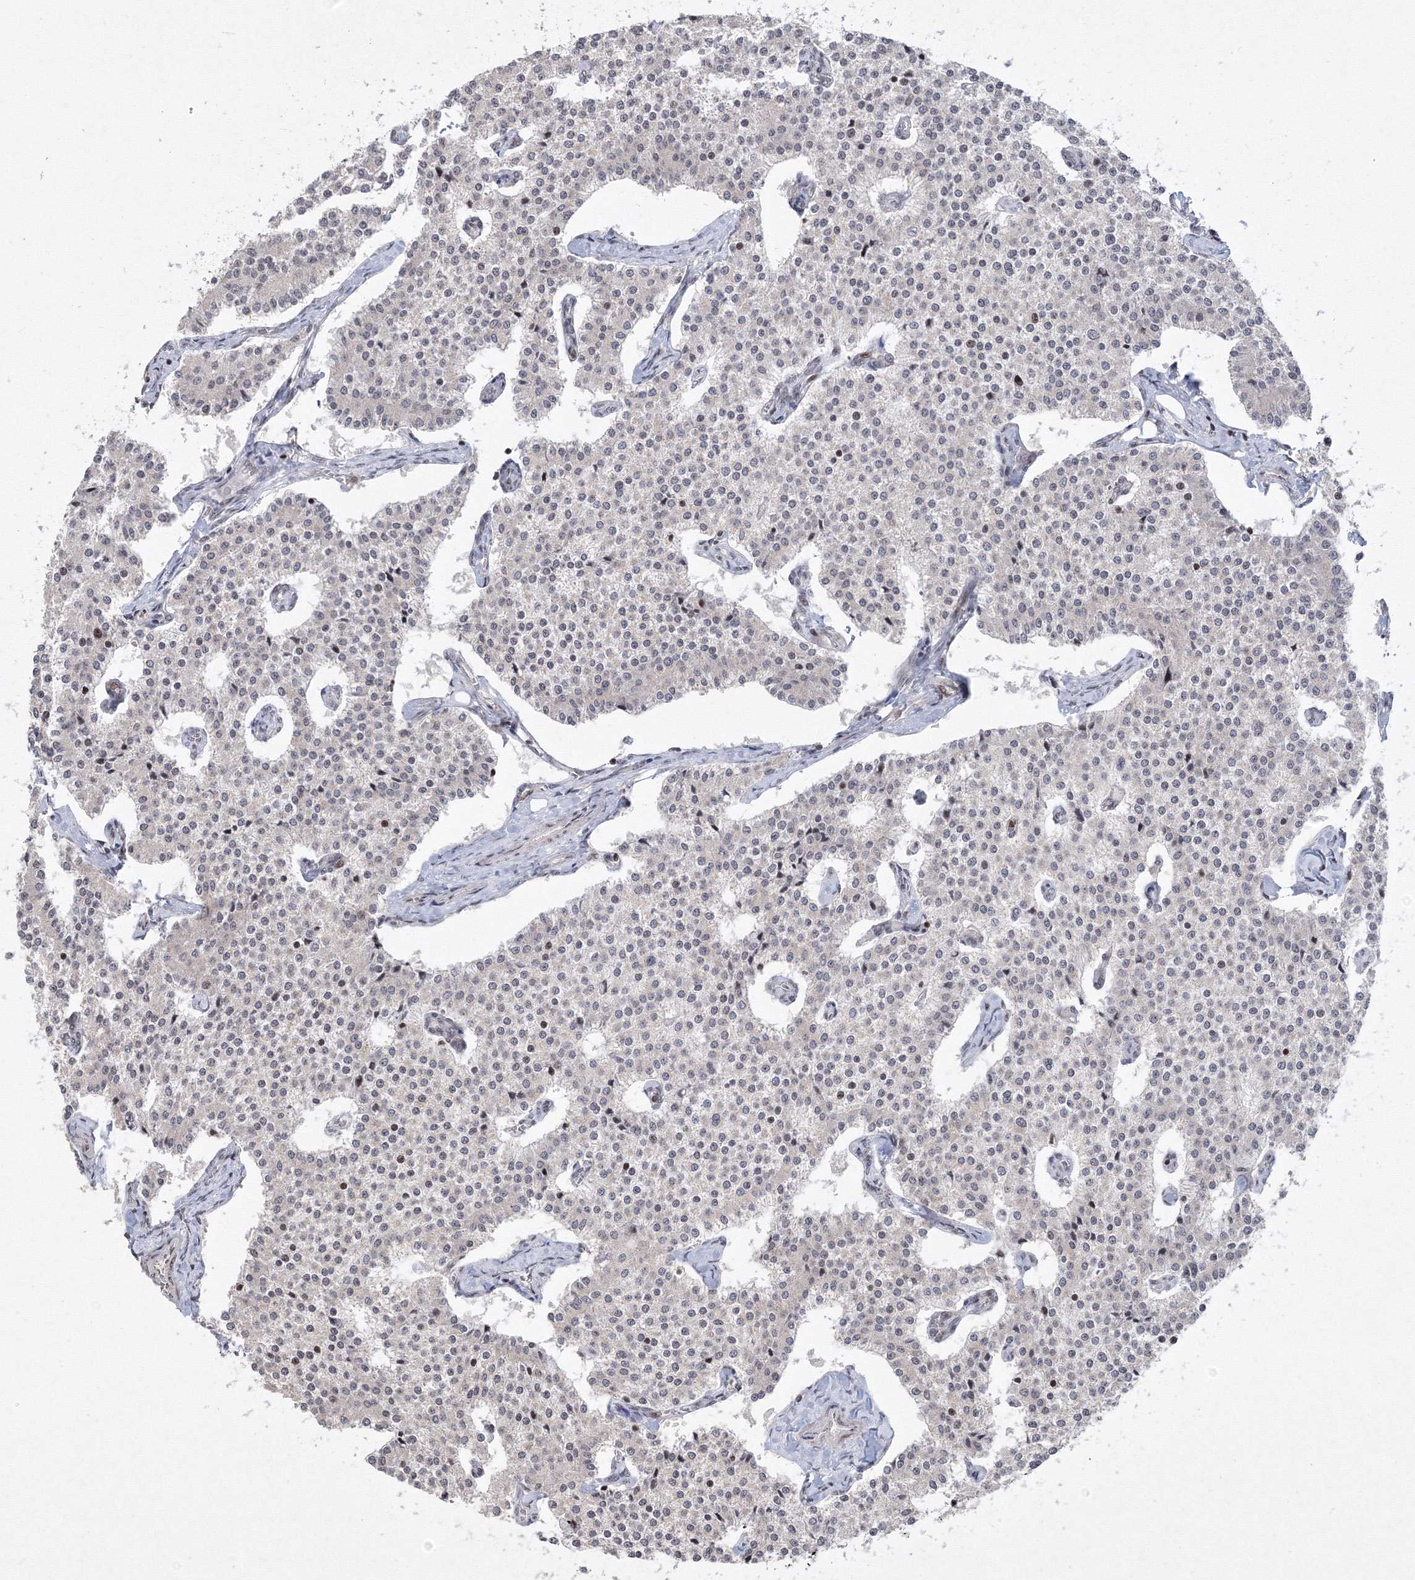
{"staining": {"intensity": "weak", "quantity": "25%-75%", "location": "nuclear"}, "tissue": "carcinoid", "cell_type": "Tumor cells", "image_type": "cancer", "snomed": [{"axis": "morphology", "description": "Carcinoid, malignant, NOS"}, {"axis": "topography", "description": "Colon"}], "caption": "Approximately 25%-75% of tumor cells in human carcinoid show weak nuclear protein expression as visualized by brown immunohistochemical staining.", "gene": "MKRN2", "patient": {"sex": "female", "age": 52}}